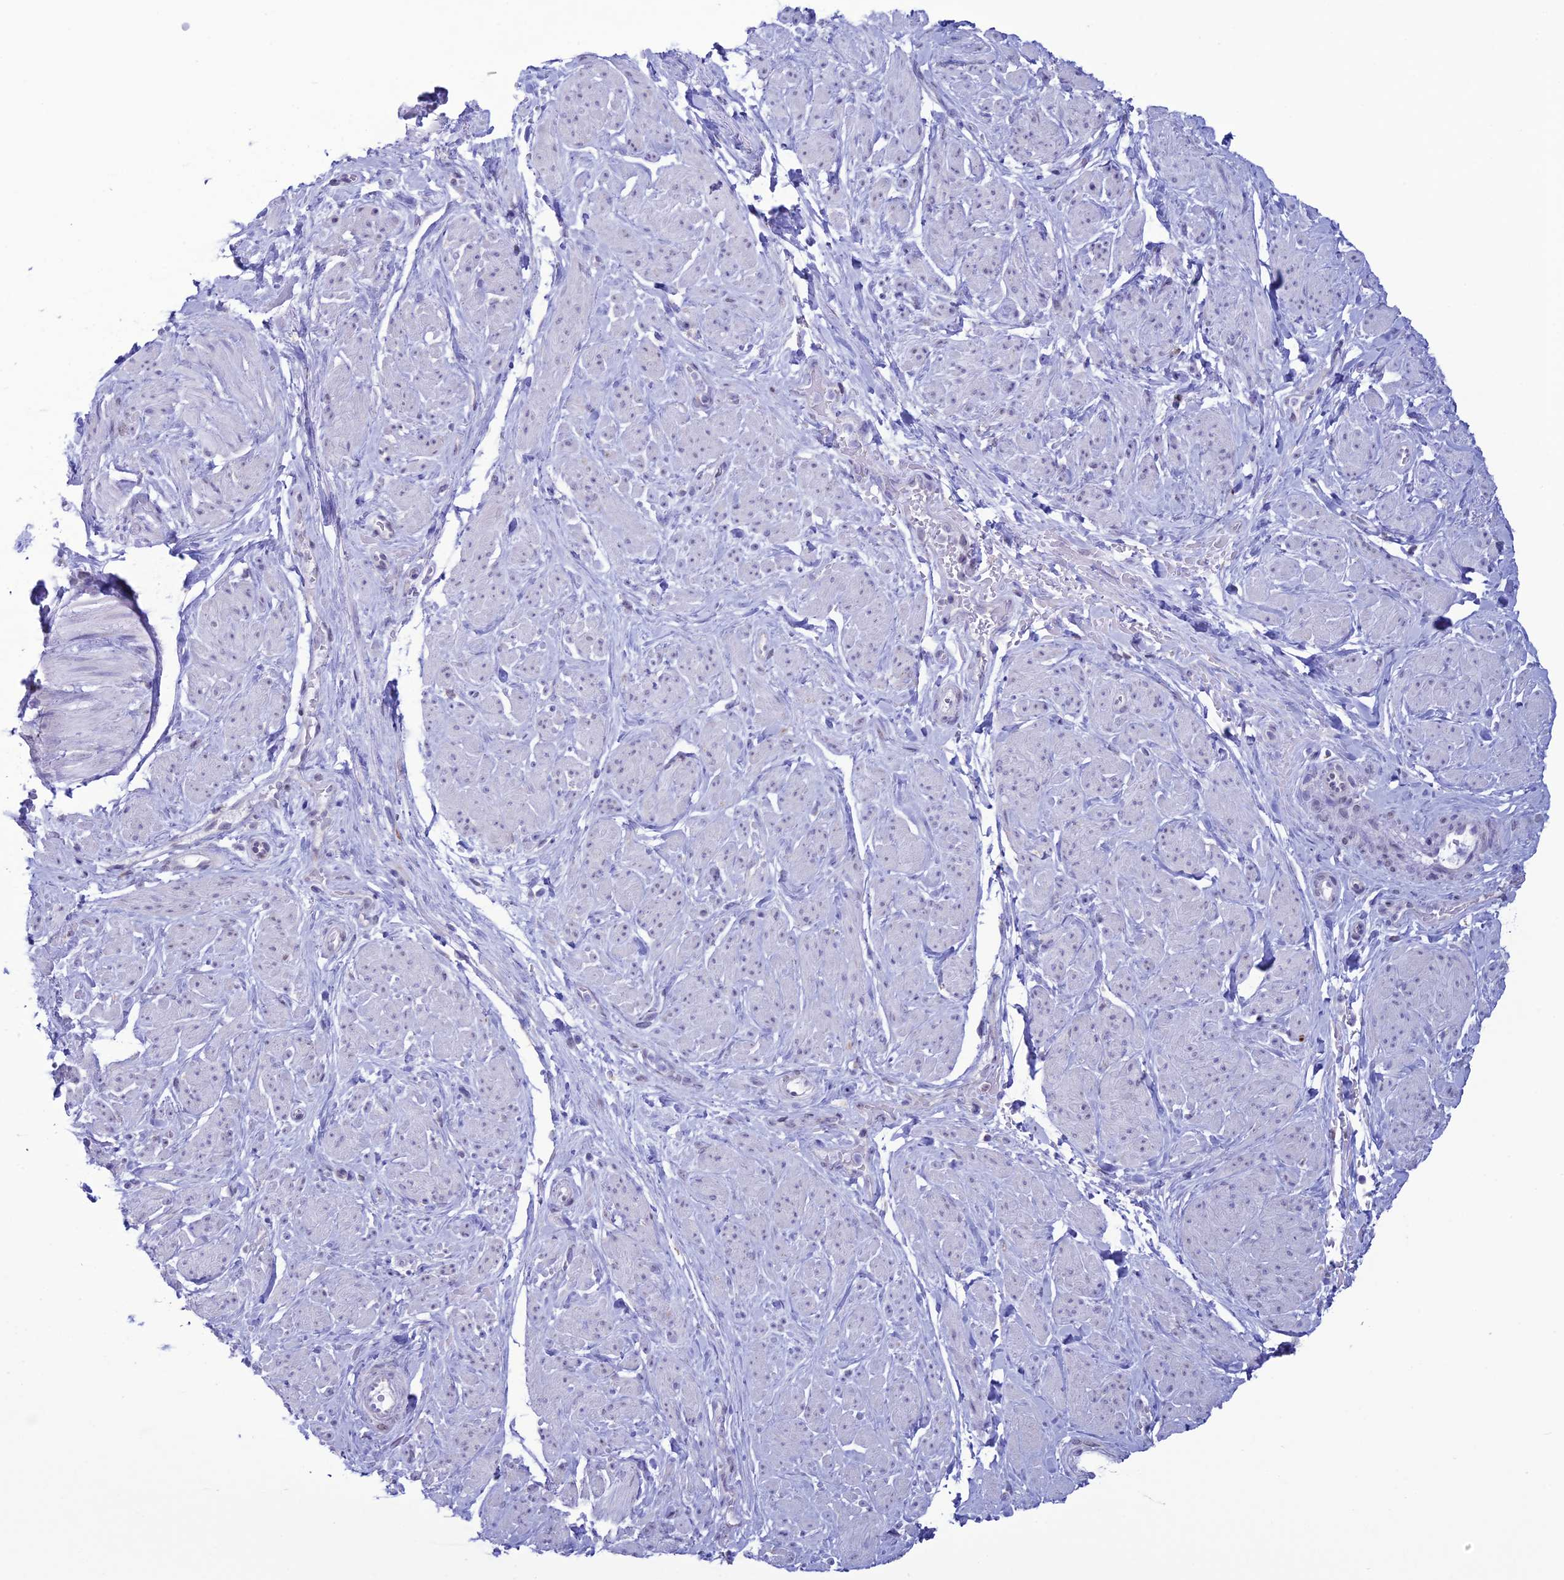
{"staining": {"intensity": "negative", "quantity": "none", "location": "none"}, "tissue": "smooth muscle", "cell_type": "Smooth muscle cells", "image_type": "normal", "snomed": [{"axis": "morphology", "description": "Normal tissue, NOS"}, {"axis": "topography", "description": "Smooth muscle"}, {"axis": "topography", "description": "Peripheral nerve tissue"}], "caption": "Smooth muscle cells are negative for protein expression in benign human smooth muscle. (Brightfield microscopy of DAB (3,3'-diaminobenzidine) IHC at high magnification).", "gene": "CFAP210", "patient": {"sex": "male", "age": 69}}